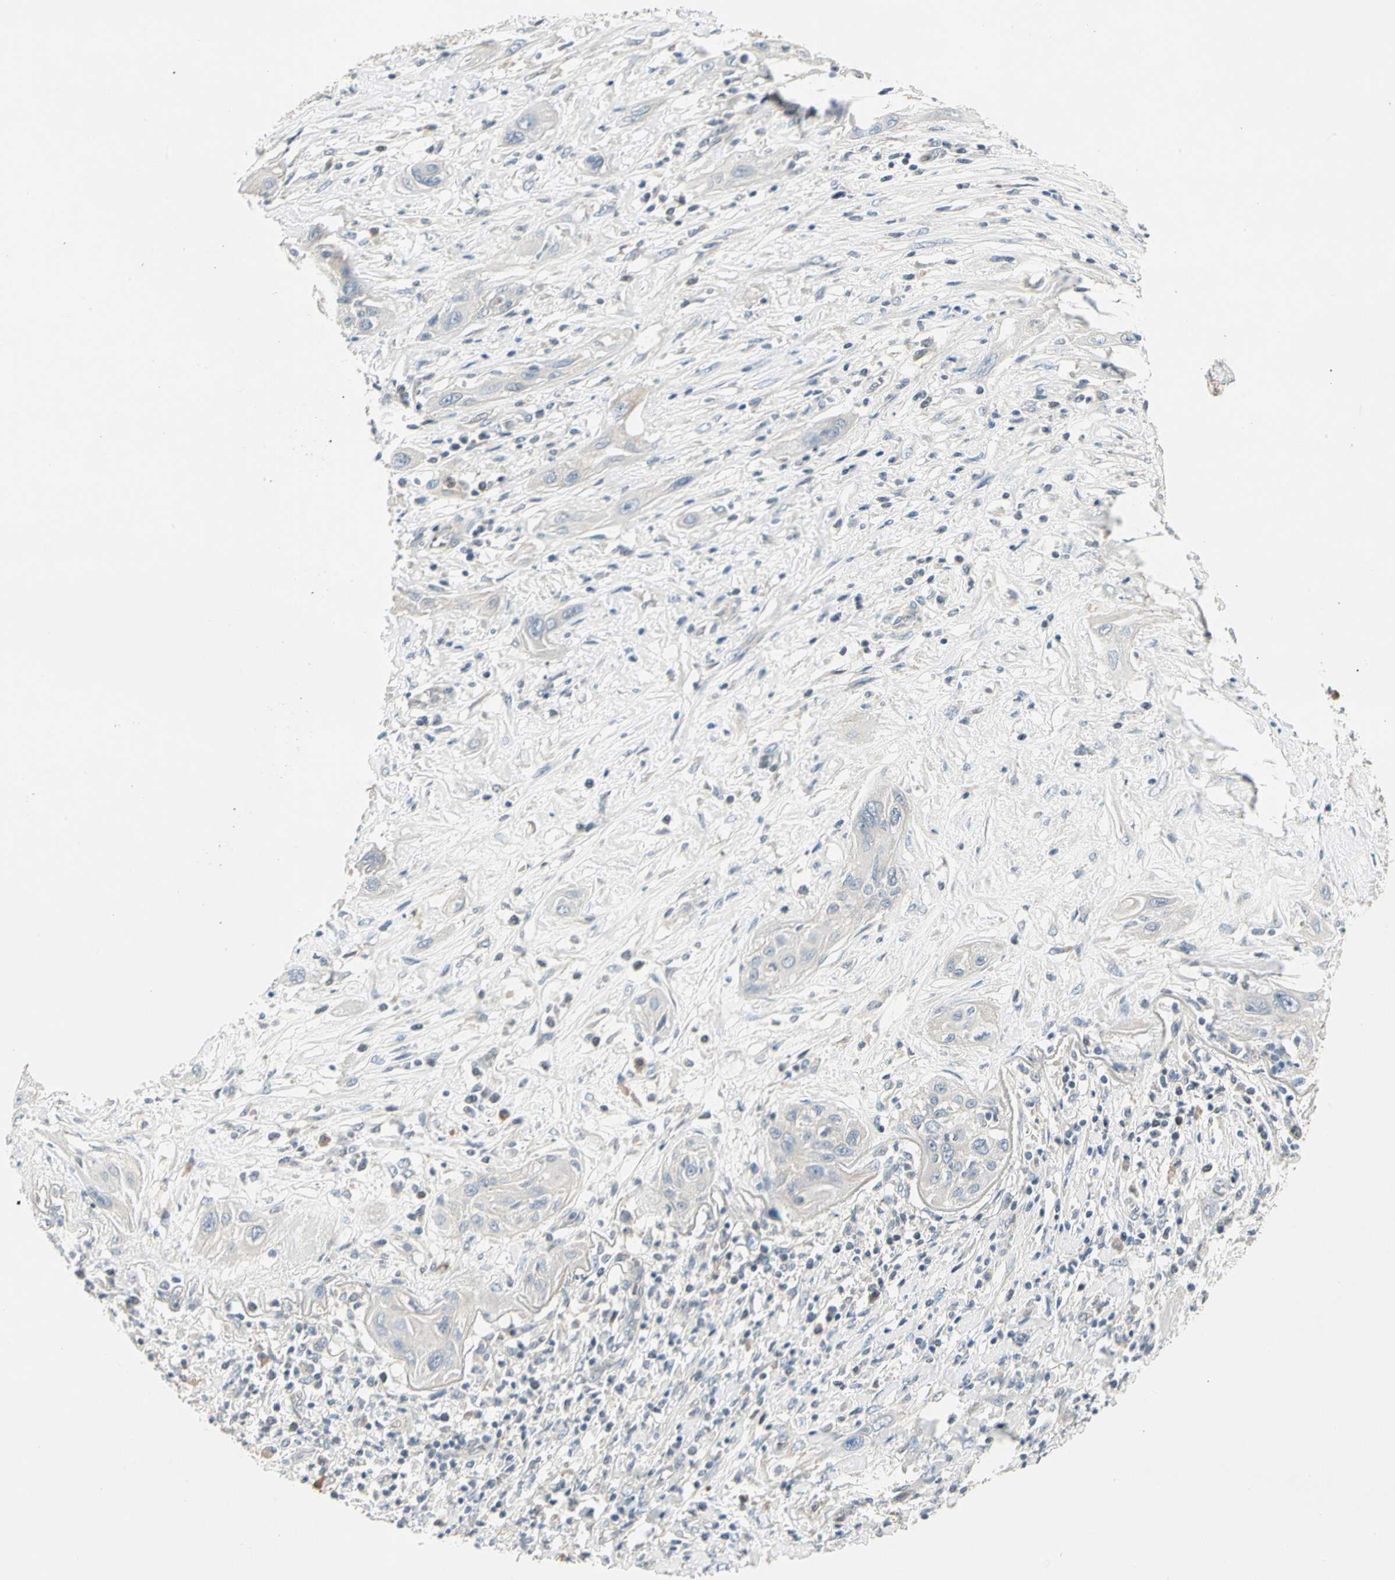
{"staining": {"intensity": "negative", "quantity": "none", "location": "none"}, "tissue": "lung cancer", "cell_type": "Tumor cells", "image_type": "cancer", "snomed": [{"axis": "morphology", "description": "Squamous cell carcinoma, NOS"}, {"axis": "topography", "description": "Lung"}], "caption": "This histopathology image is of lung cancer stained with IHC to label a protein in brown with the nuclei are counter-stained blue. There is no positivity in tumor cells.", "gene": "IL1R1", "patient": {"sex": "female", "age": 47}}